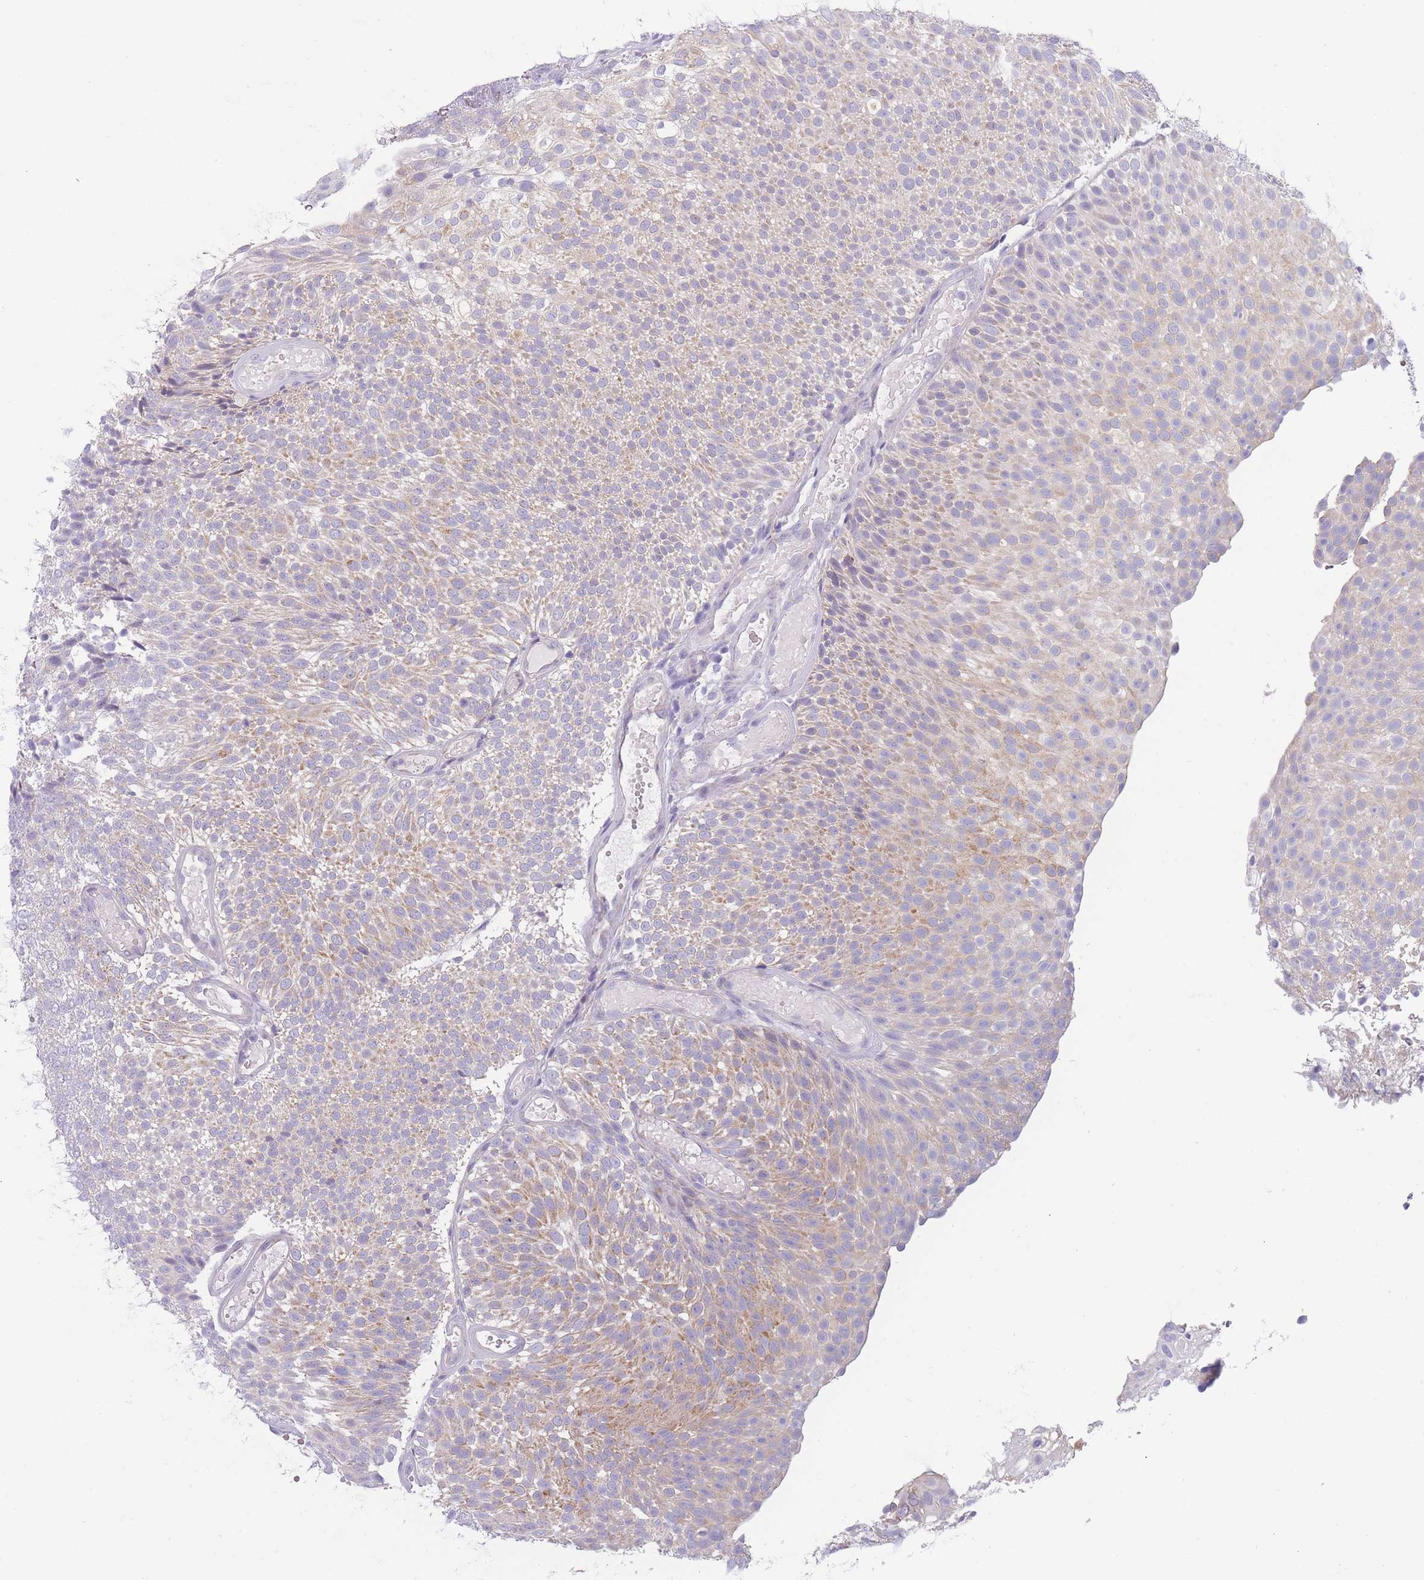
{"staining": {"intensity": "weak", "quantity": "25%-75%", "location": "cytoplasmic/membranous"}, "tissue": "urothelial cancer", "cell_type": "Tumor cells", "image_type": "cancer", "snomed": [{"axis": "morphology", "description": "Urothelial carcinoma, Low grade"}, {"axis": "topography", "description": "Urinary bladder"}], "caption": "Low-grade urothelial carcinoma stained with a brown dye displays weak cytoplasmic/membranous positive staining in approximately 25%-75% of tumor cells.", "gene": "NDUFAF6", "patient": {"sex": "male", "age": 78}}